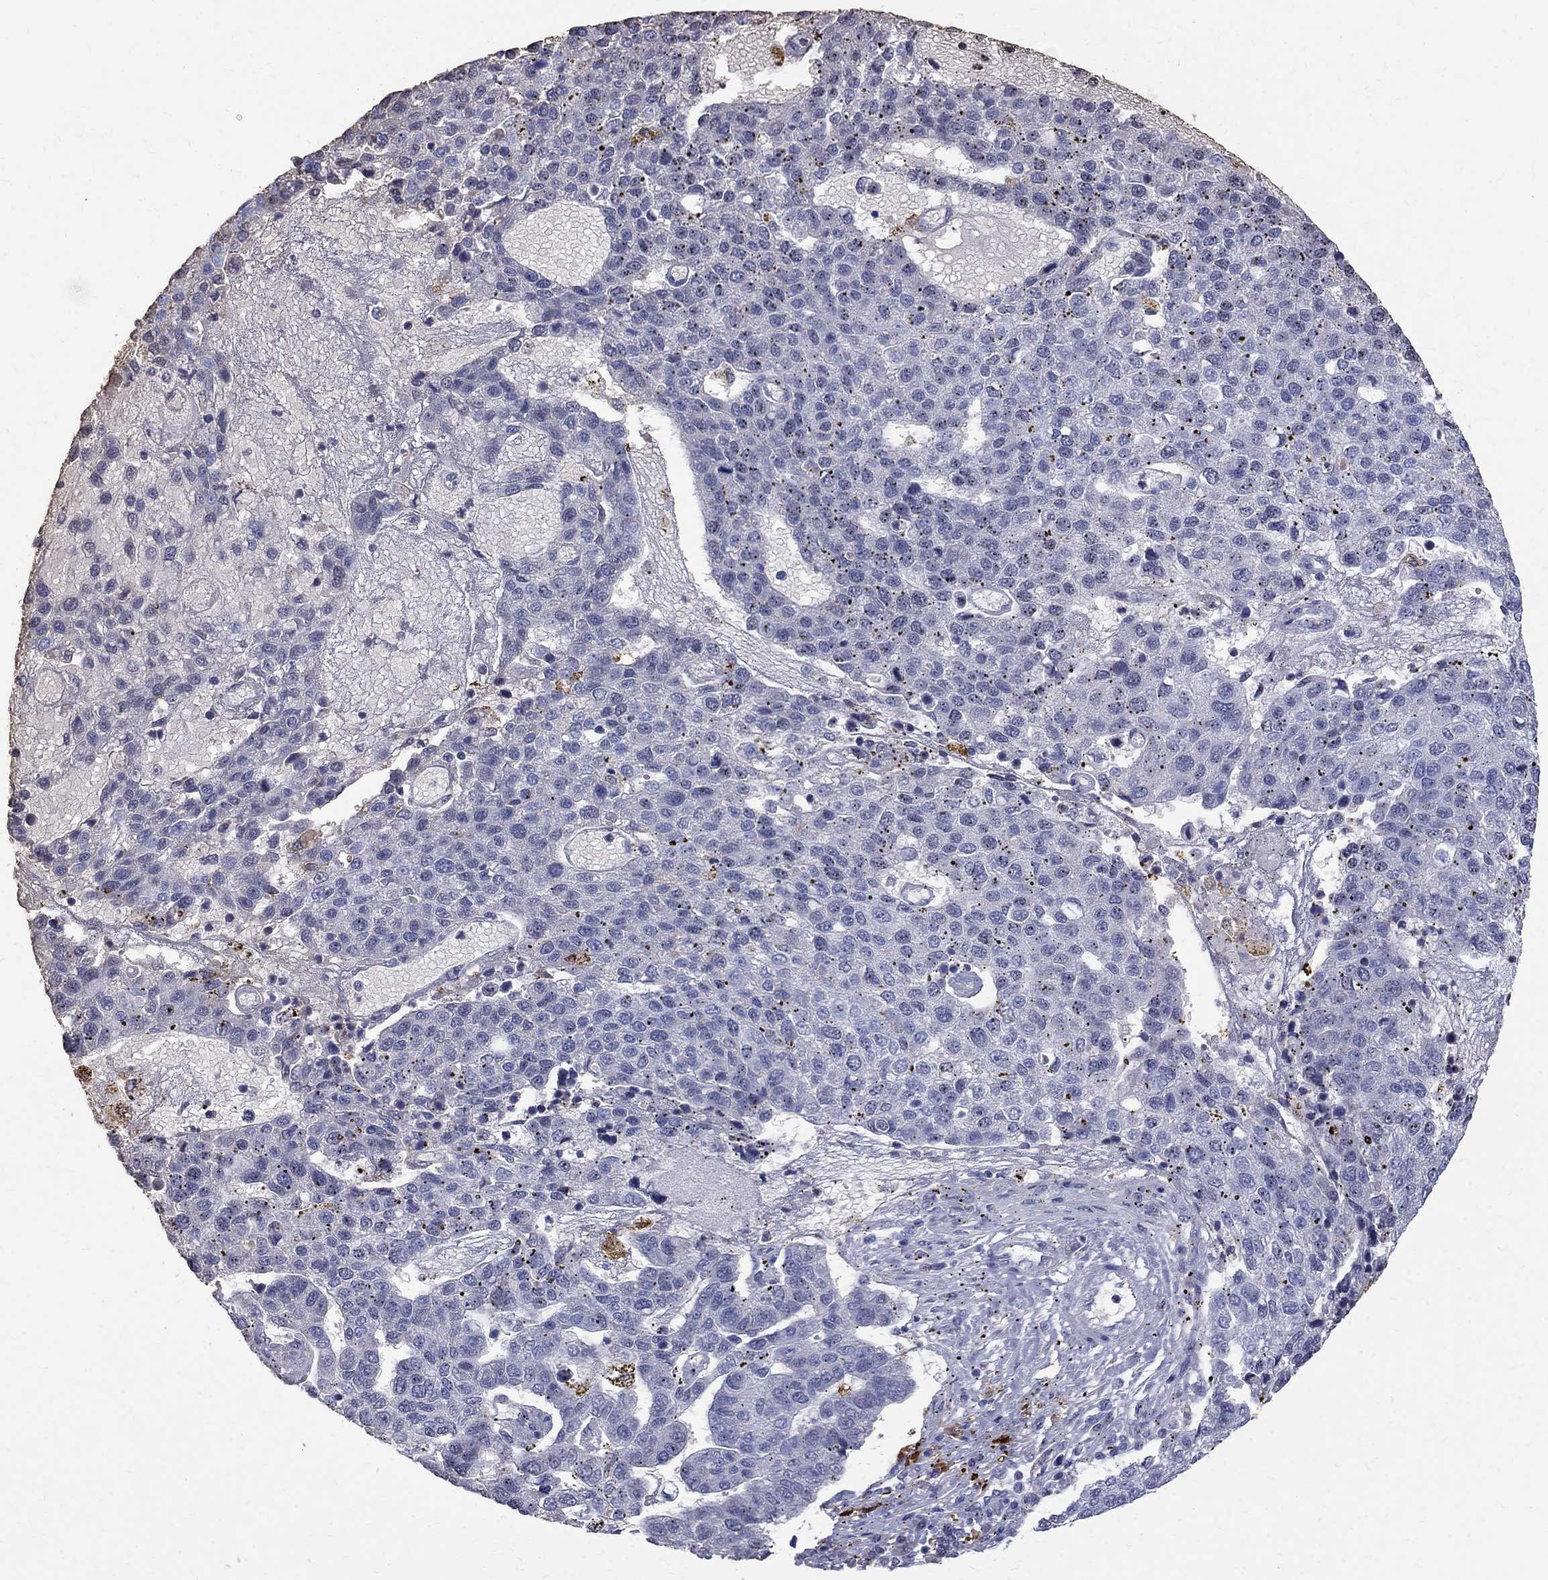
{"staining": {"intensity": "negative", "quantity": "none", "location": "none"}, "tissue": "pancreatic cancer", "cell_type": "Tumor cells", "image_type": "cancer", "snomed": [{"axis": "morphology", "description": "Adenocarcinoma, NOS"}, {"axis": "topography", "description": "Pancreas"}], "caption": "Tumor cells show no significant protein staining in adenocarcinoma (pancreatic).", "gene": "AGER", "patient": {"sex": "female", "age": 61}}